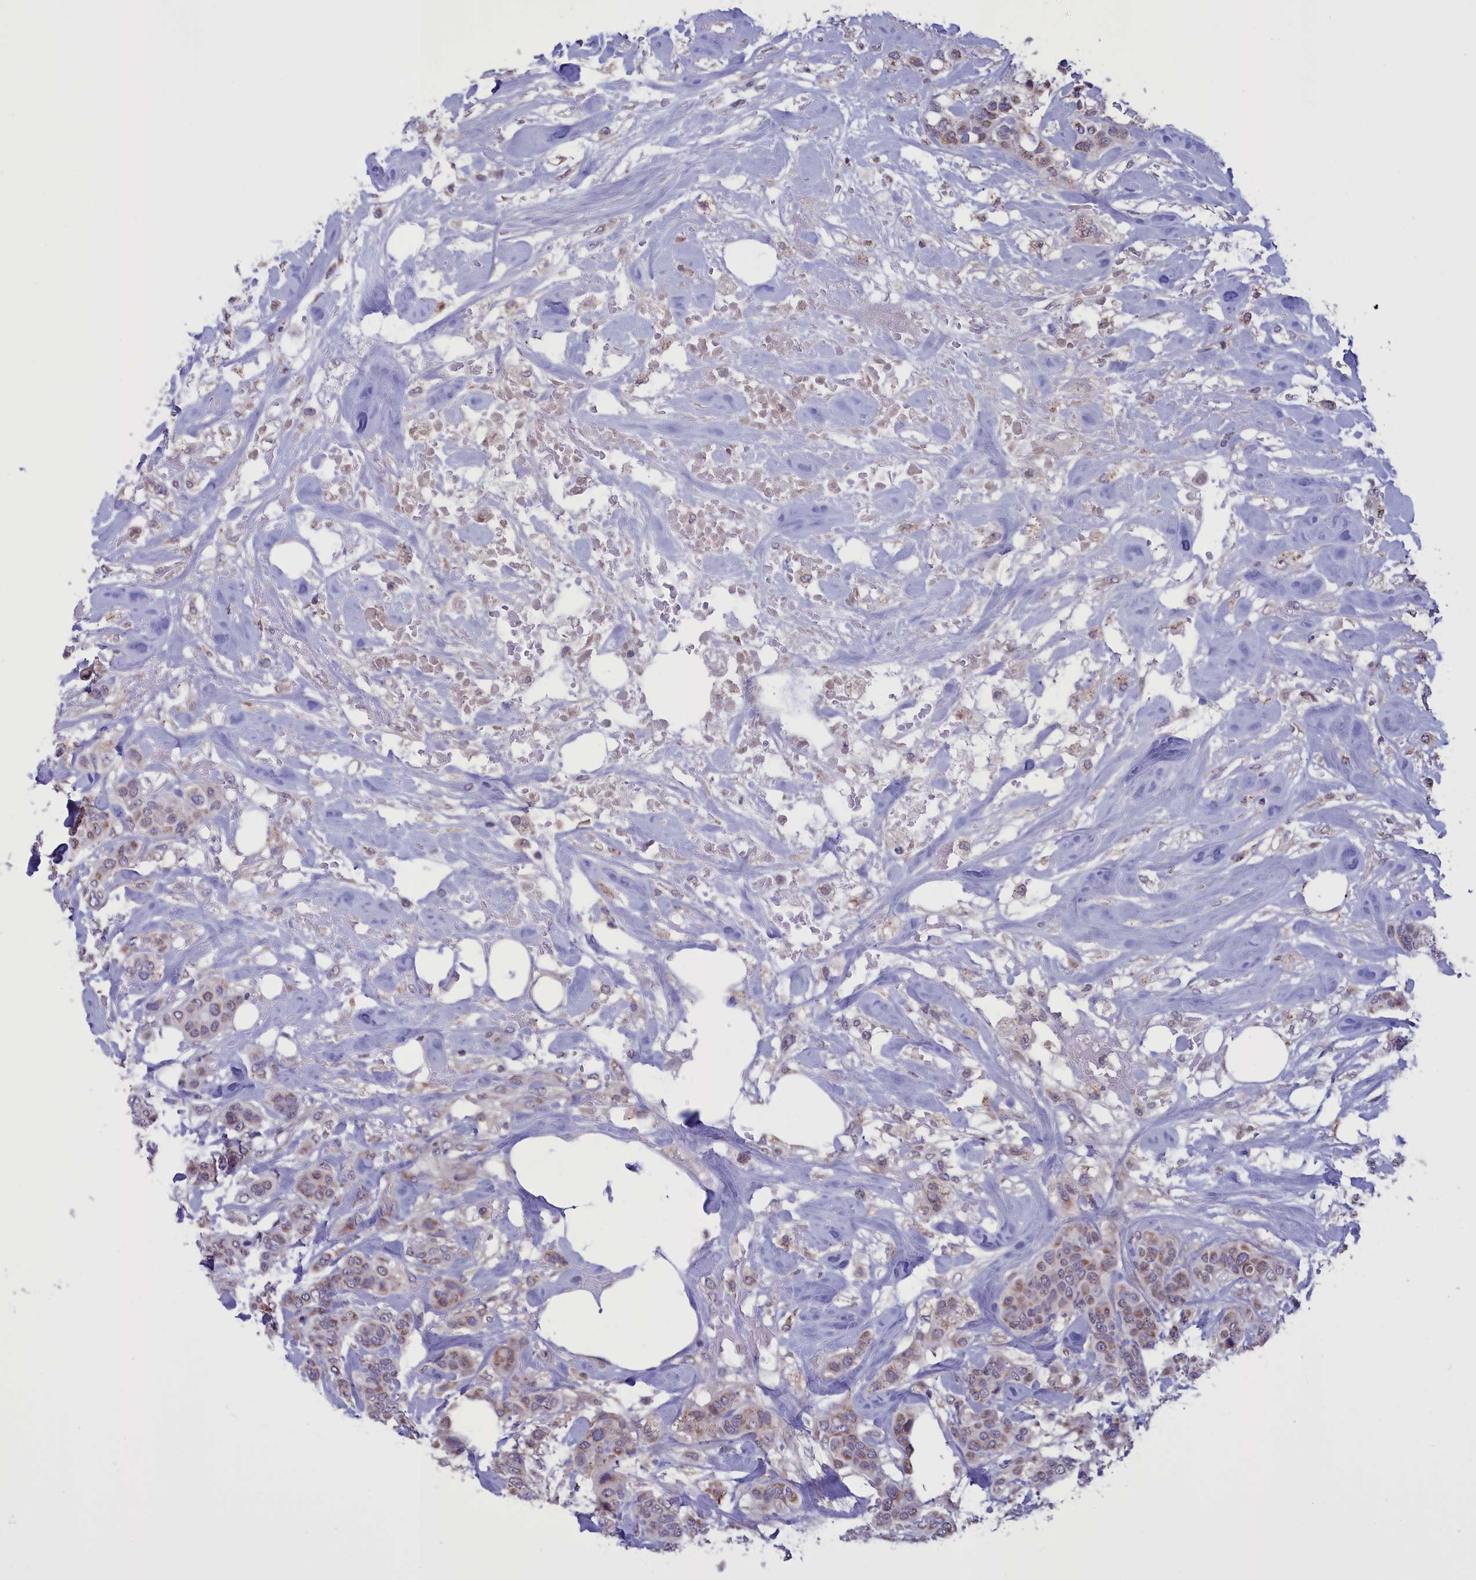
{"staining": {"intensity": "moderate", "quantity": ">75%", "location": "cytoplasmic/membranous"}, "tissue": "breast cancer", "cell_type": "Tumor cells", "image_type": "cancer", "snomed": [{"axis": "morphology", "description": "Lobular carcinoma"}, {"axis": "topography", "description": "Breast"}], "caption": "Immunohistochemistry image of human lobular carcinoma (breast) stained for a protein (brown), which demonstrates medium levels of moderate cytoplasmic/membranous staining in about >75% of tumor cells.", "gene": "PARS2", "patient": {"sex": "female", "age": 51}}